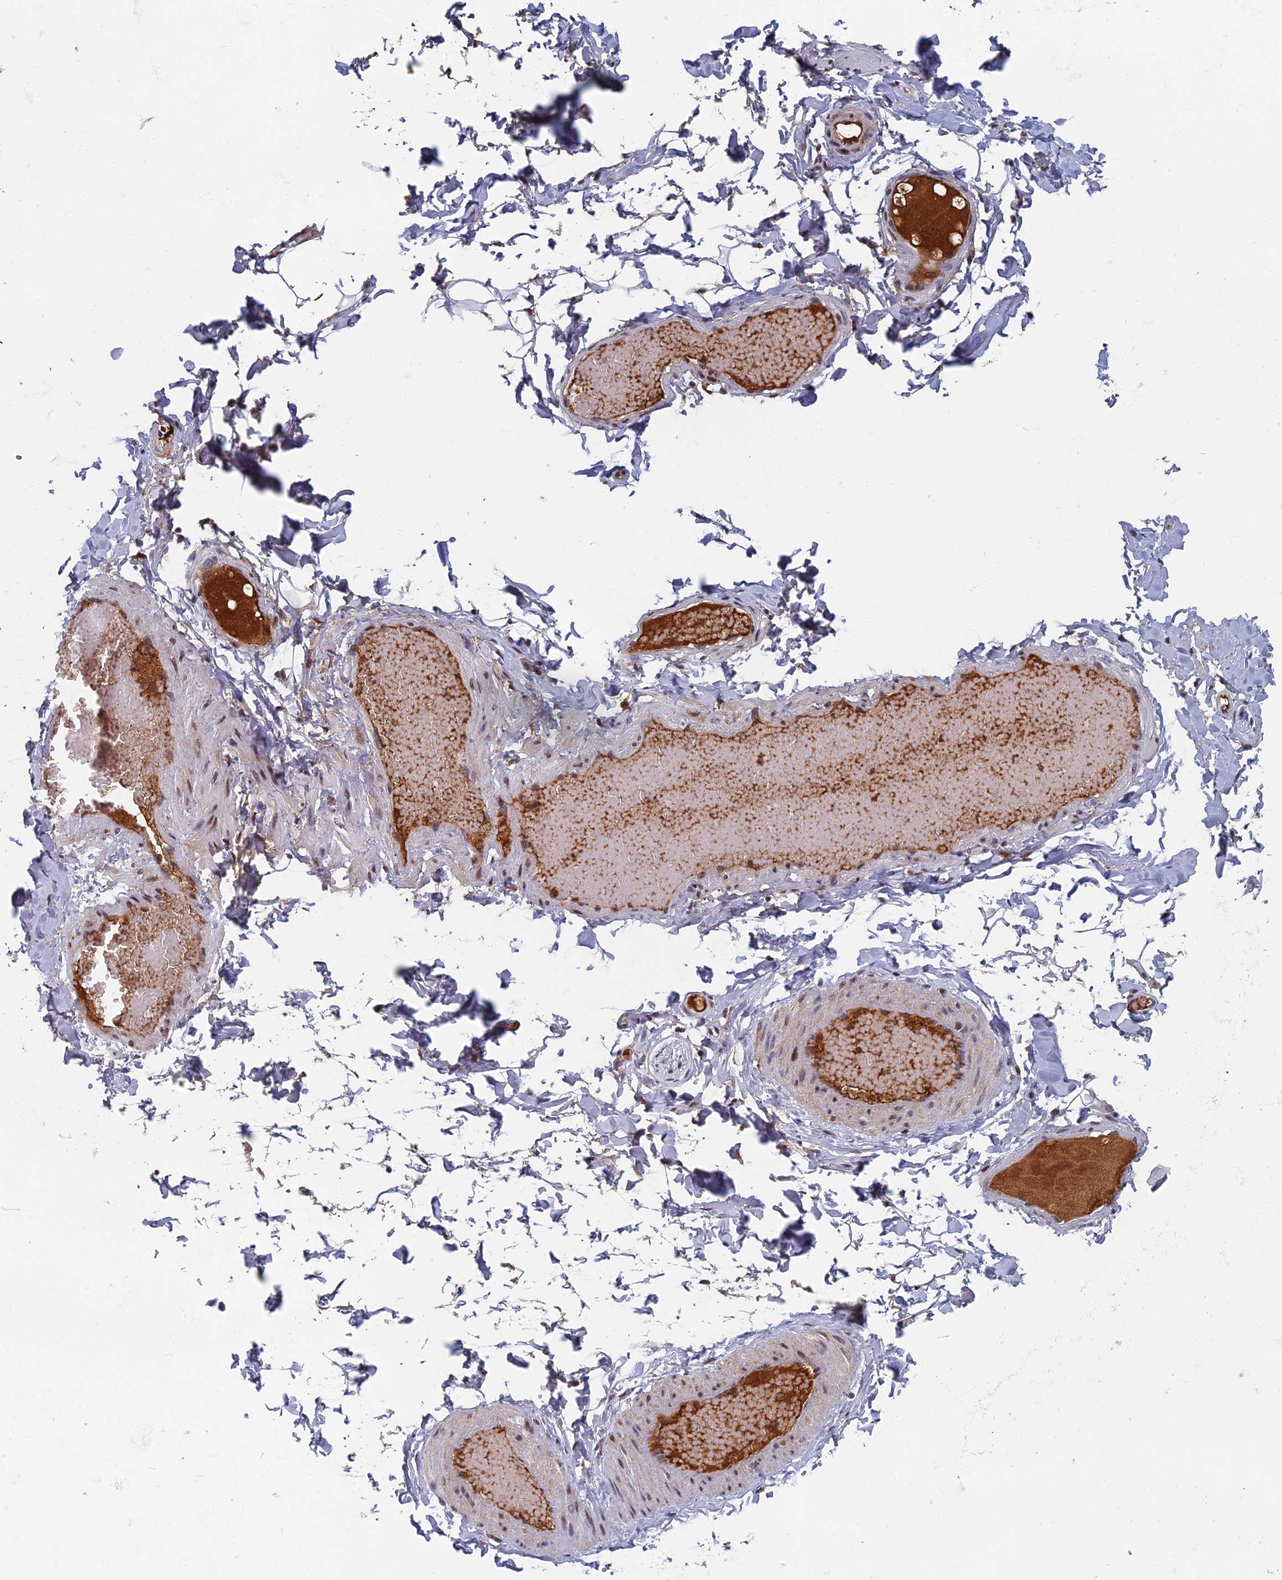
{"staining": {"intensity": "moderate", "quantity": ">75%", "location": "nuclear"}, "tissue": "adipose tissue", "cell_type": "Adipocytes", "image_type": "normal", "snomed": [{"axis": "morphology", "description": "Normal tissue, NOS"}, {"axis": "topography", "description": "Adipose tissue"}, {"axis": "topography", "description": "Vascular tissue"}, {"axis": "topography", "description": "Peripheral nerve tissue"}], "caption": "Adipocytes display medium levels of moderate nuclear positivity in about >75% of cells in unremarkable human adipose tissue.", "gene": "TAF13", "patient": {"sex": "male", "age": 25}}